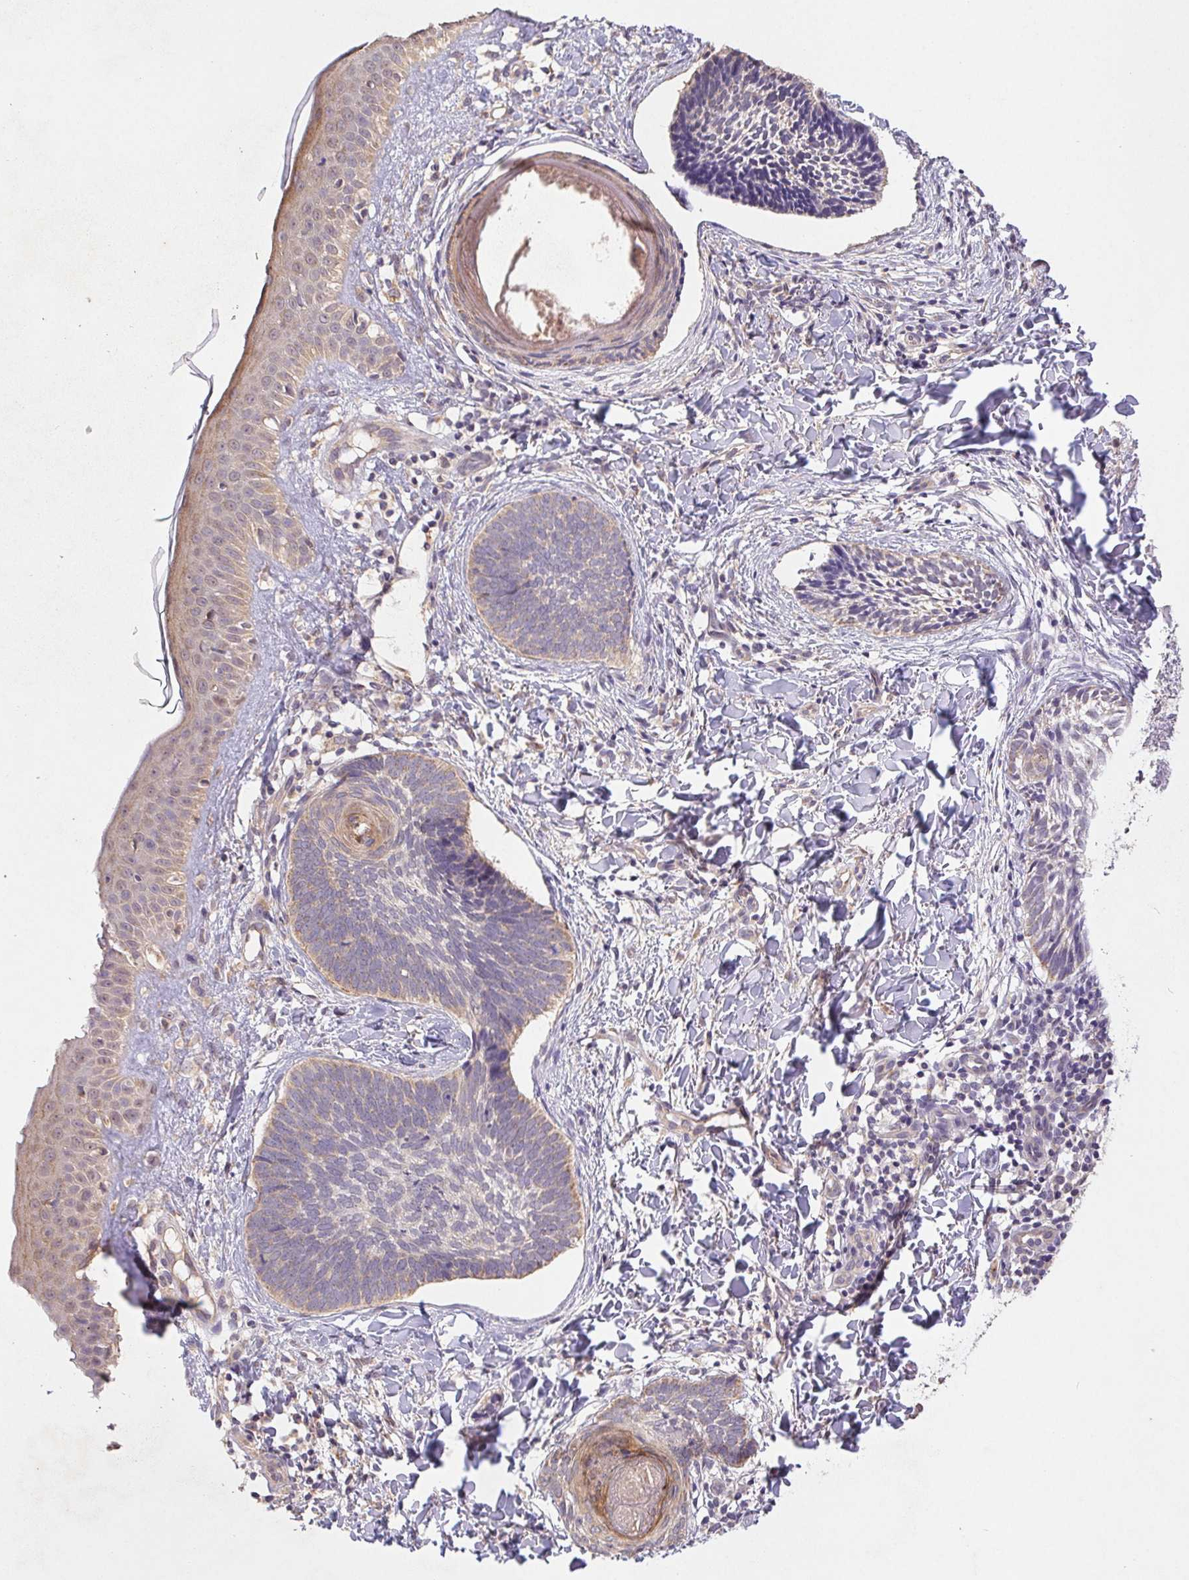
{"staining": {"intensity": "weak", "quantity": "<25%", "location": "cytoplasmic/membranous"}, "tissue": "skin cancer", "cell_type": "Tumor cells", "image_type": "cancer", "snomed": [{"axis": "morphology", "description": "Normal tissue, NOS"}, {"axis": "morphology", "description": "Basal cell carcinoma"}, {"axis": "topography", "description": "Skin"}], "caption": "Tumor cells are negative for protein expression in human skin cancer (basal cell carcinoma).", "gene": "RAB11A", "patient": {"sex": "male", "age": 46}}